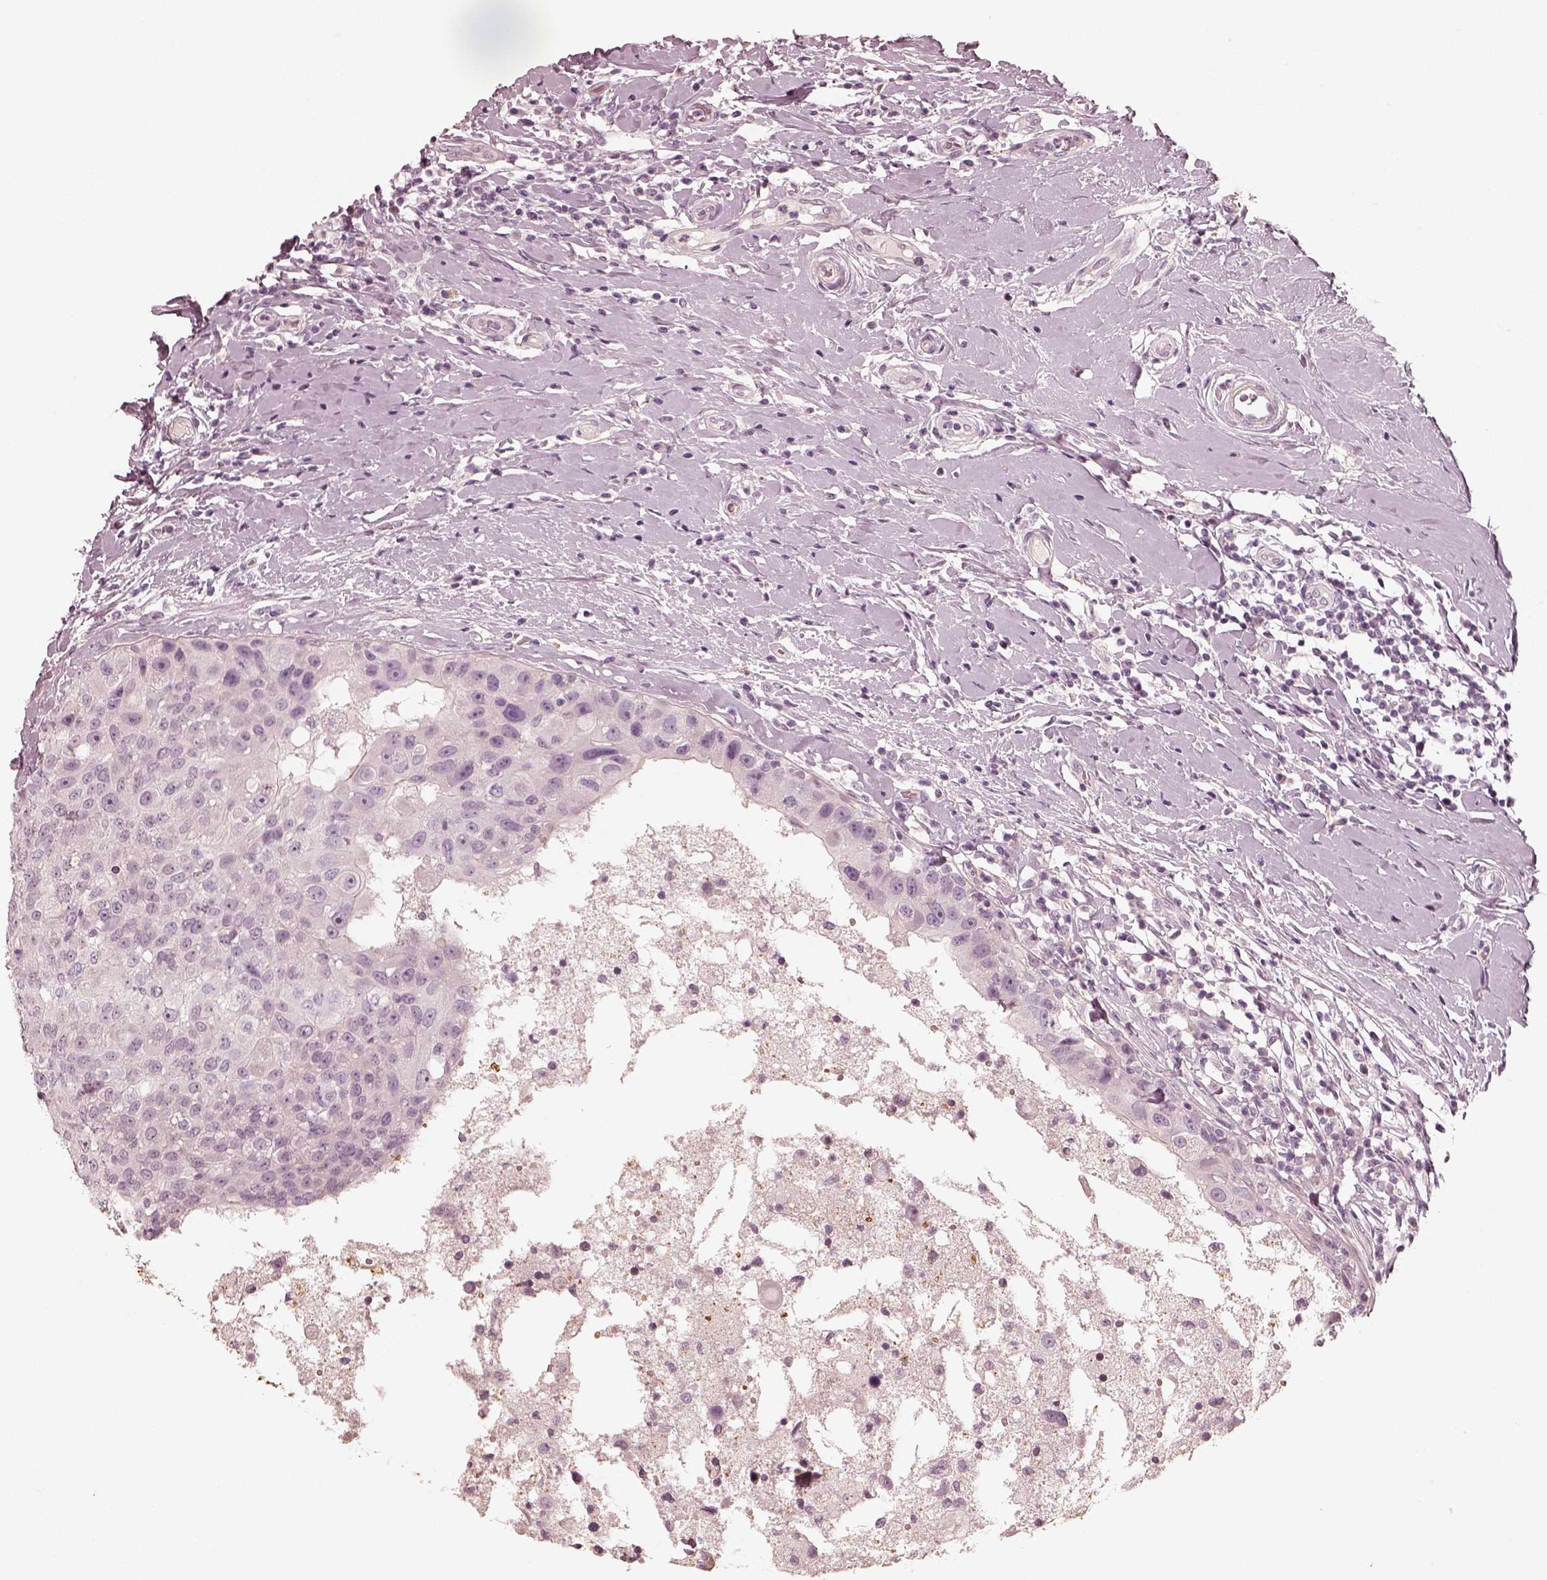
{"staining": {"intensity": "negative", "quantity": "none", "location": "none"}, "tissue": "breast cancer", "cell_type": "Tumor cells", "image_type": "cancer", "snomed": [{"axis": "morphology", "description": "Duct carcinoma"}, {"axis": "topography", "description": "Breast"}], "caption": "Immunohistochemistry of breast cancer displays no staining in tumor cells.", "gene": "ADRB3", "patient": {"sex": "female", "age": 27}}